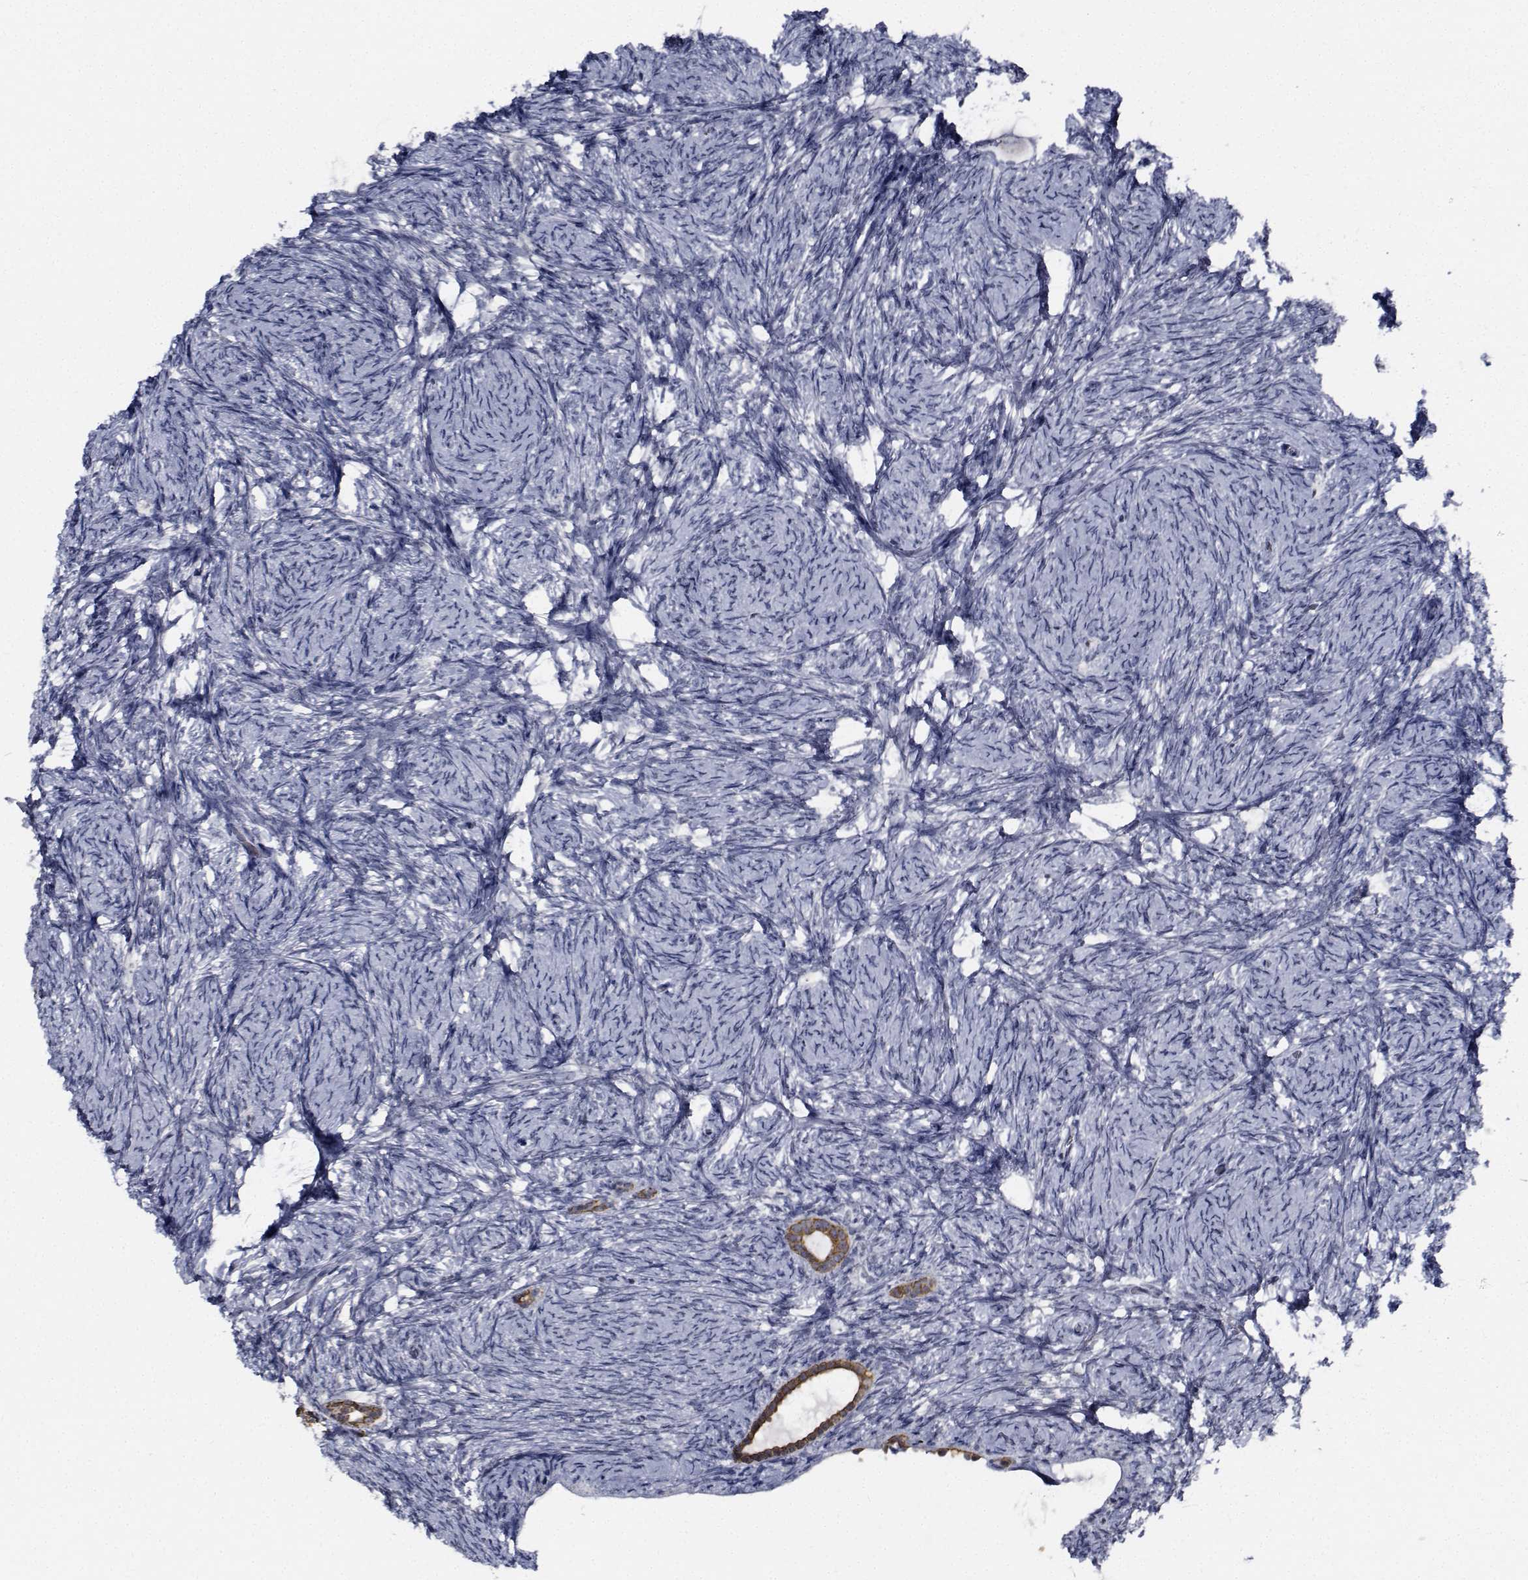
{"staining": {"intensity": "moderate", "quantity": ">75%", "location": "cytoplasmic/membranous"}, "tissue": "ovary", "cell_type": "Follicle cells", "image_type": "normal", "snomed": [{"axis": "morphology", "description": "Normal tissue, NOS"}, {"axis": "topography", "description": "Ovary"}], "caption": "Approximately >75% of follicle cells in unremarkable ovary demonstrate moderate cytoplasmic/membranous protein positivity as visualized by brown immunohistochemical staining.", "gene": "NVL", "patient": {"sex": "female", "age": 34}}